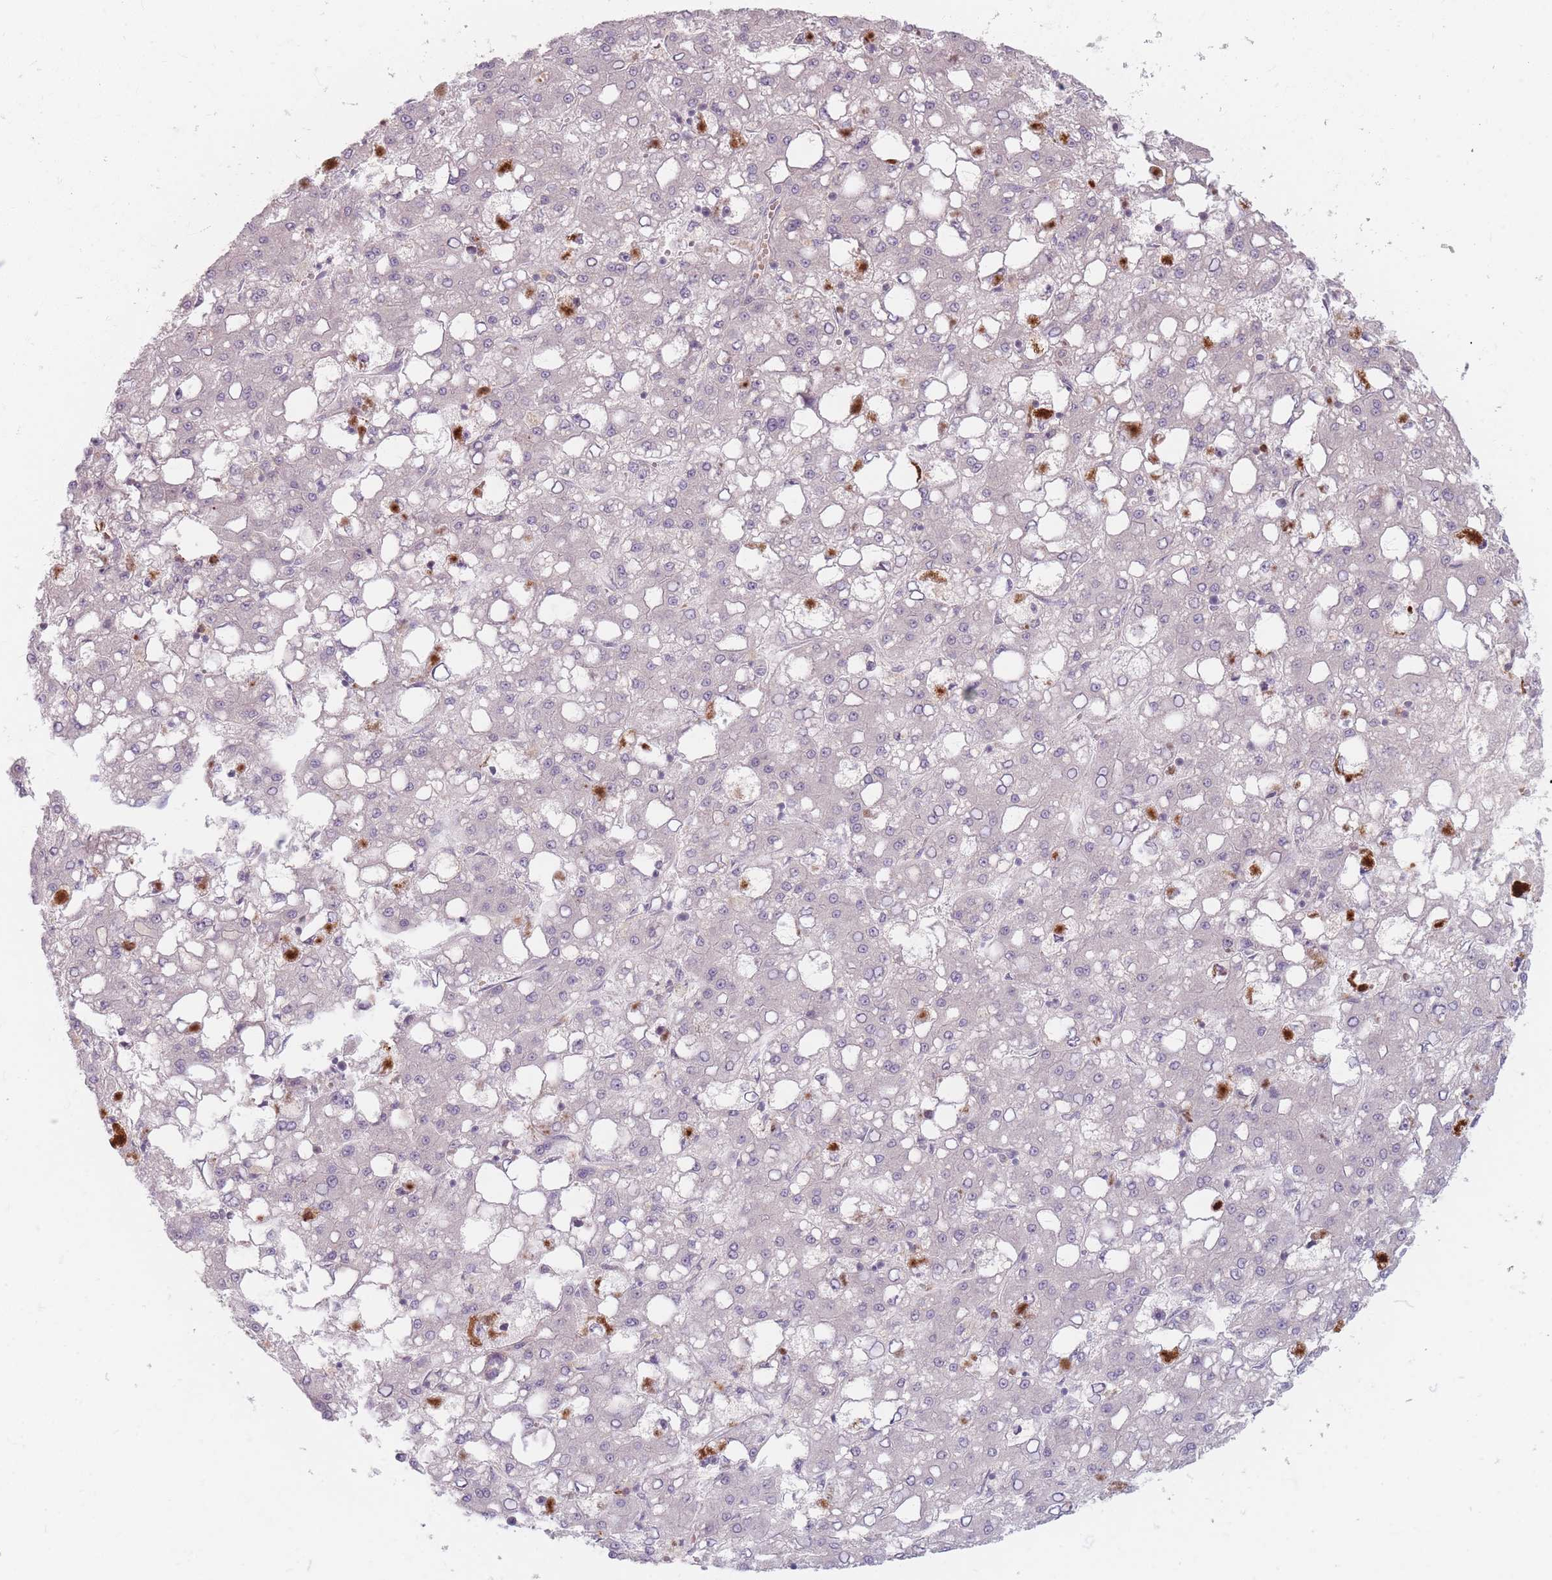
{"staining": {"intensity": "negative", "quantity": "none", "location": "none"}, "tissue": "liver cancer", "cell_type": "Tumor cells", "image_type": "cancer", "snomed": [{"axis": "morphology", "description": "Carcinoma, Hepatocellular, NOS"}, {"axis": "topography", "description": "Liver"}], "caption": "There is no significant expression in tumor cells of liver cancer.", "gene": "CHCHD7", "patient": {"sex": "male", "age": 65}}